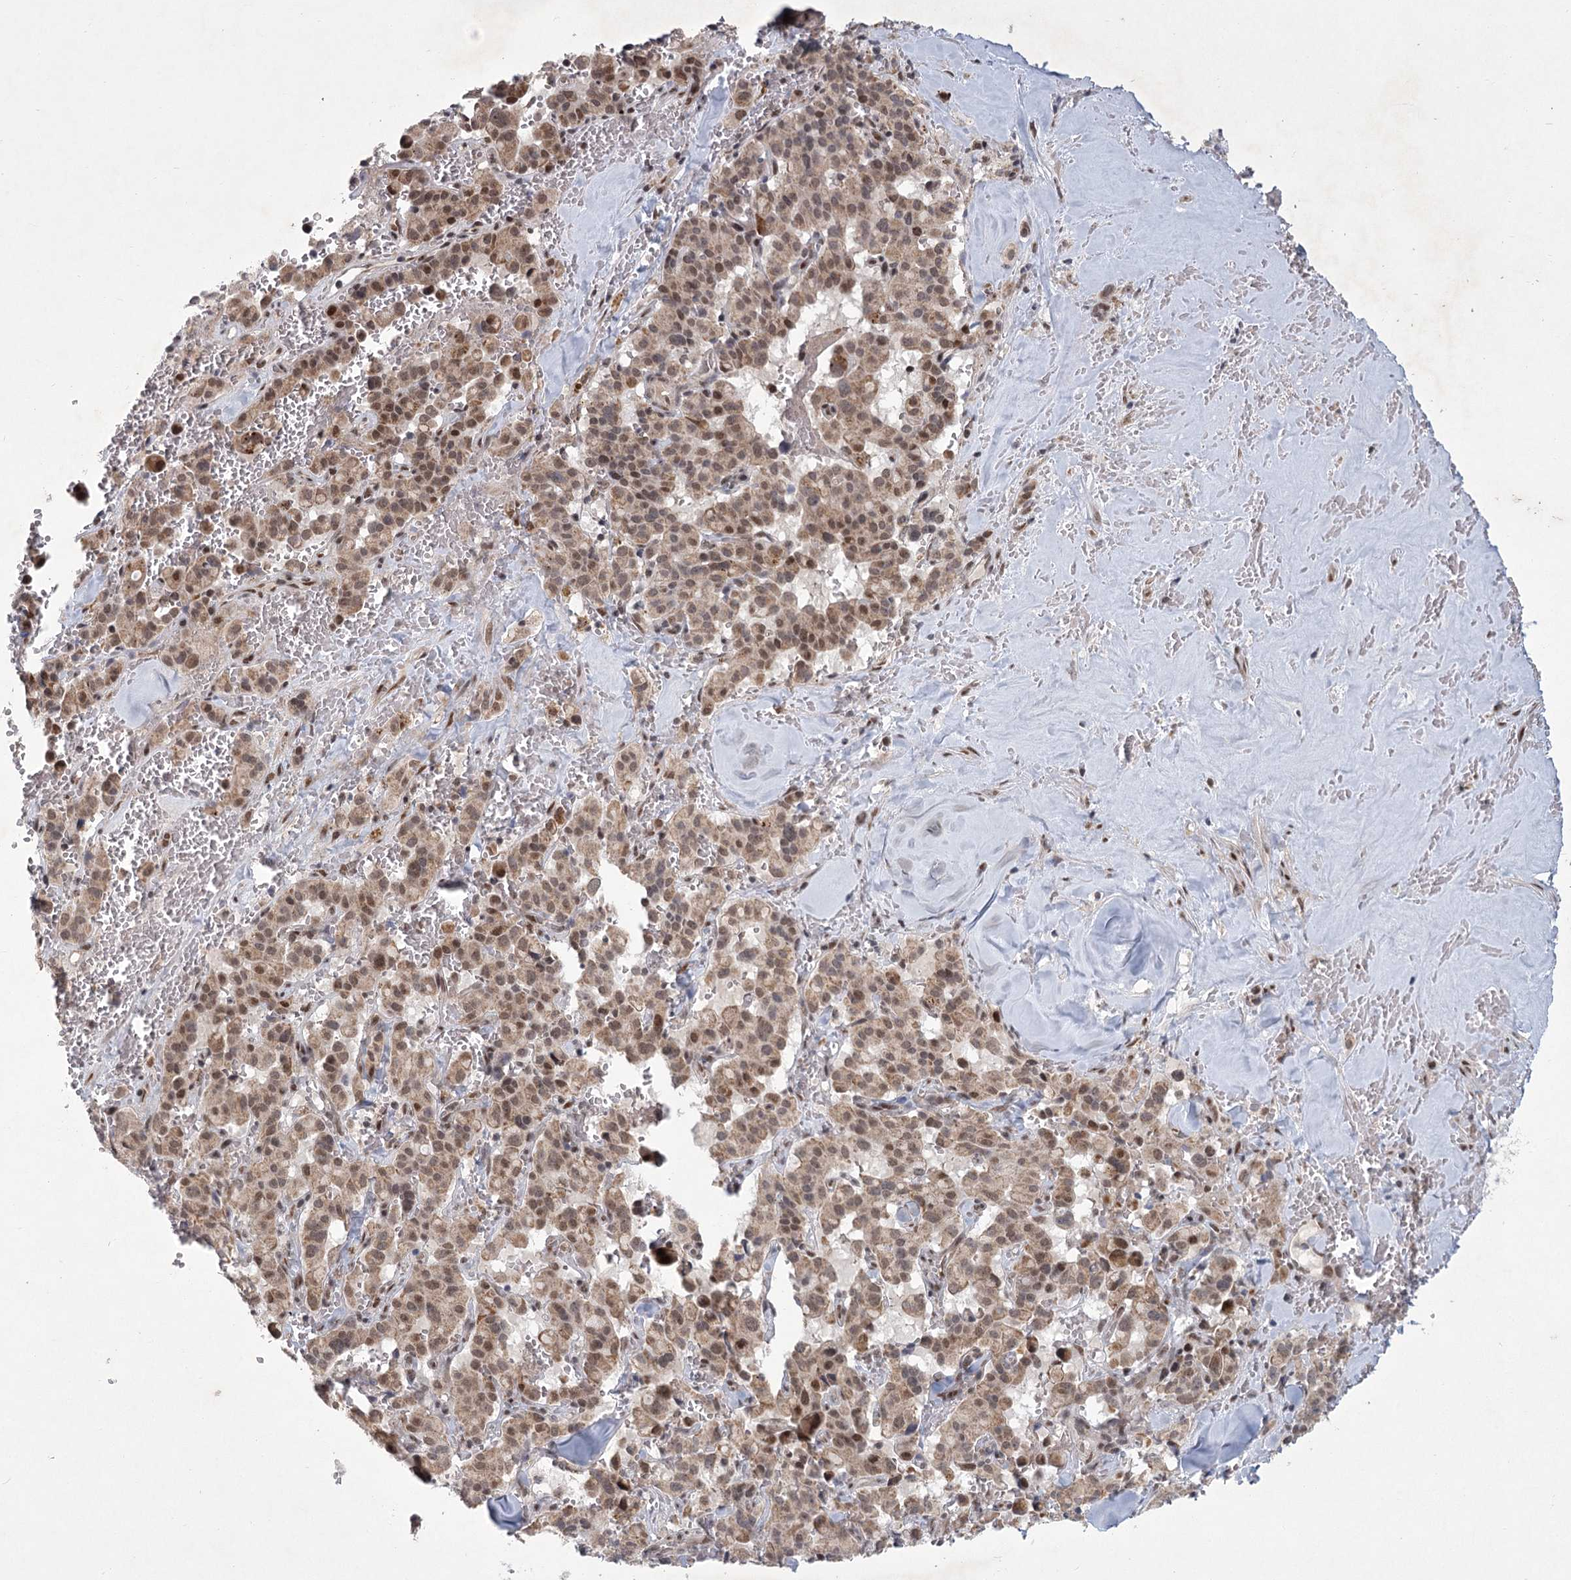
{"staining": {"intensity": "moderate", "quantity": ">75%", "location": "cytoplasmic/membranous,nuclear"}, "tissue": "pancreatic cancer", "cell_type": "Tumor cells", "image_type": "cancer", "snomed": [{"axis": "morphology", "description": "Adenocarcinoma, NOS"}, {"axis": "topography", "description": "Pancreas"}], "caption": "A brown stain labels moderate cytoplasmic/membranous and nuclear staining of a protein in pancreatic cancer (adenocarcinoma) tumor cells. The staining was performed using DAB (3,3'-diaminobenzidine) to visualize the protein expression in brown, while the nuclei were stained in blue with hematoxylin (Magnification: 20x).", "gene": "CIB4", "patient": {"sex": "male", "age": 65}}